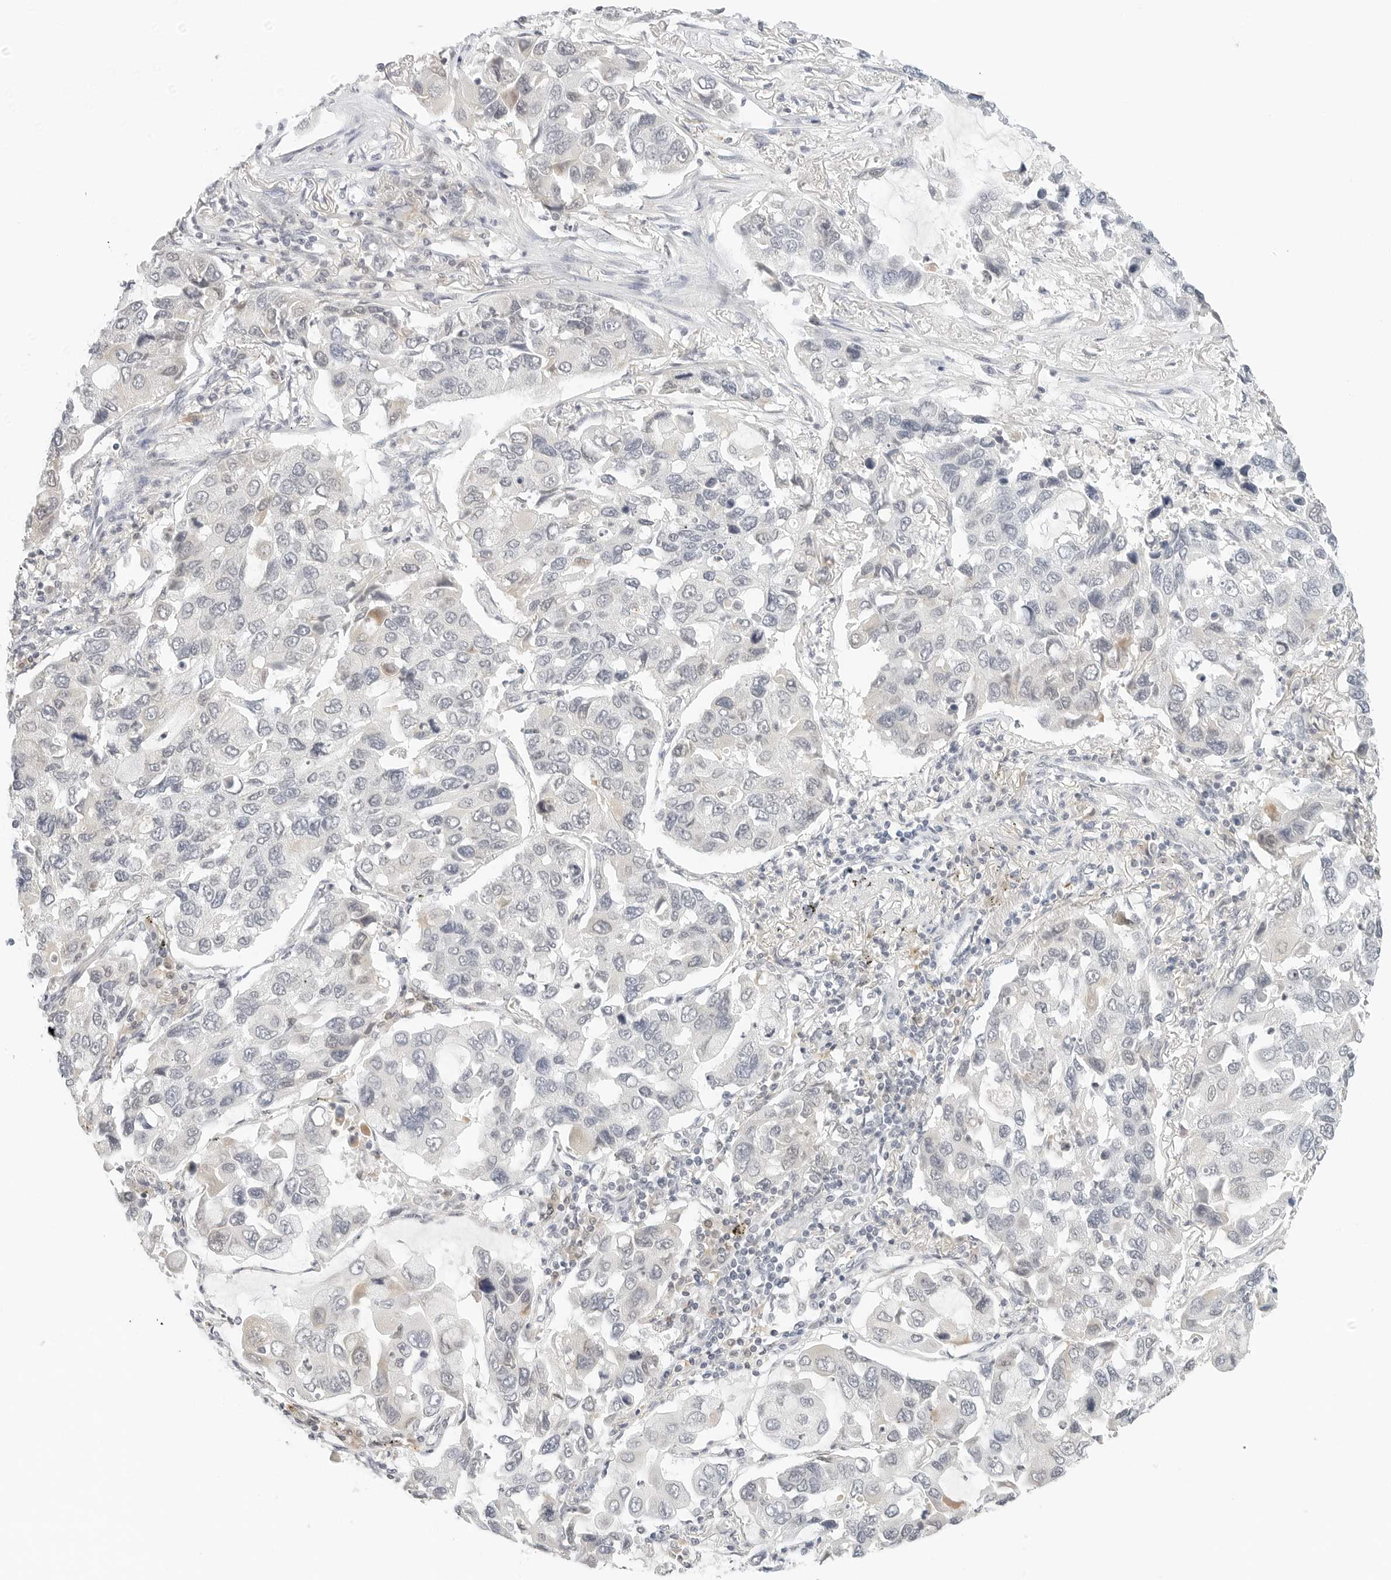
{"staining": {"intensity": "negative", "quantity": "none", "location": "none"}, "tissue": "lung cancer", "cell_type": "Tumor cells", "image_type": "cancer", "snomed": [{"axis": "morphology", "description": "Adenocarcinoma, NOS"}, {"axis": "topography", "description": "Lung"}], "caption": "Tumor cells are negative for protein expression in human lung cancer (adenocarcinoma).", "gene": "NEO1", "patient": {"sex": "male", "age": 64}}